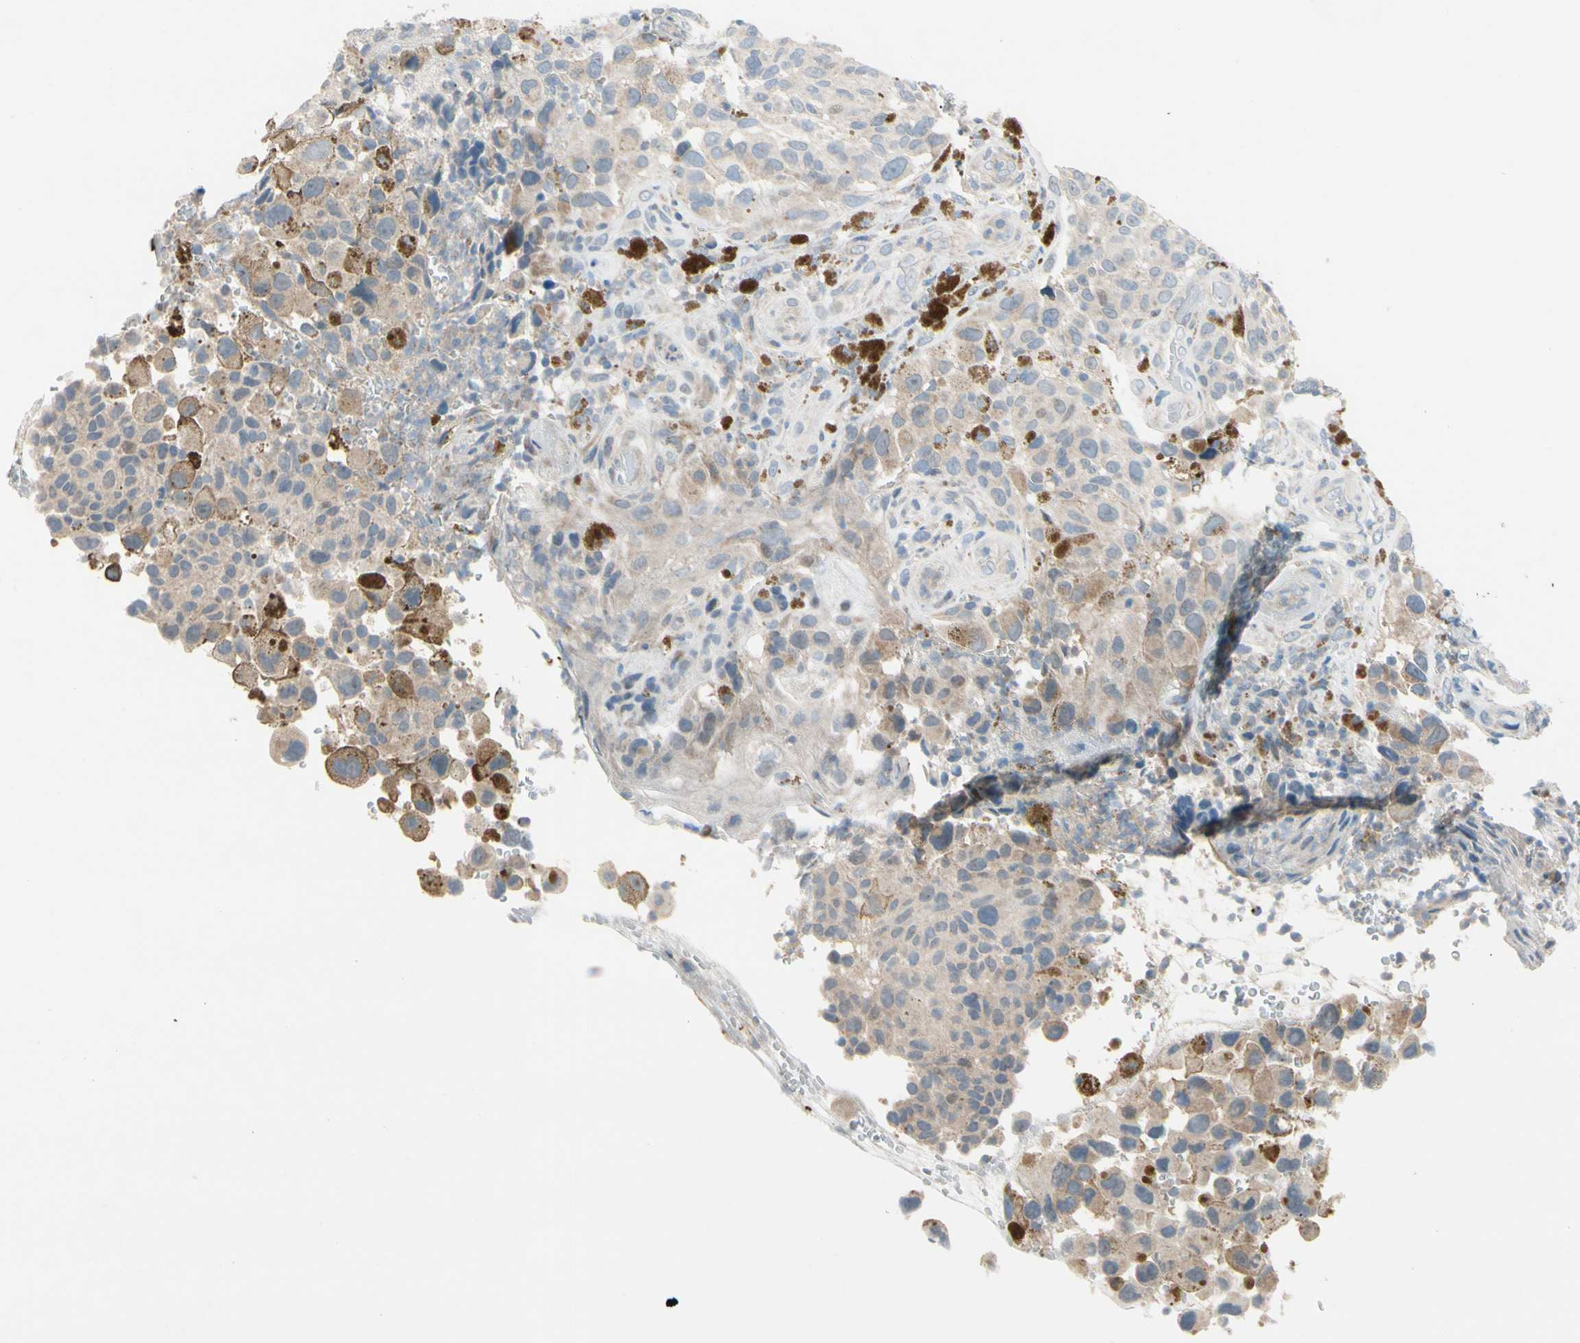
{"staining": {"intensity": "weak", "quantity": ">75%", "location": "cytoplasmic/membranous"}, "tissue": "melanoma", "cell_type": "Tumor cells", "image_type": "cancer", "snomed": [{"axis": "morphology", "description": "Malignant melanoma, NOS"}, {"axis": "topography", "description": "Skin"}], "caption": "Malignant melanoma tissue displays weak cytoplasmic/membranous positivity in approximately >75% of tumor cells", "gene": "CFAP36", "patient": {"sex": "female", "age": 73}}